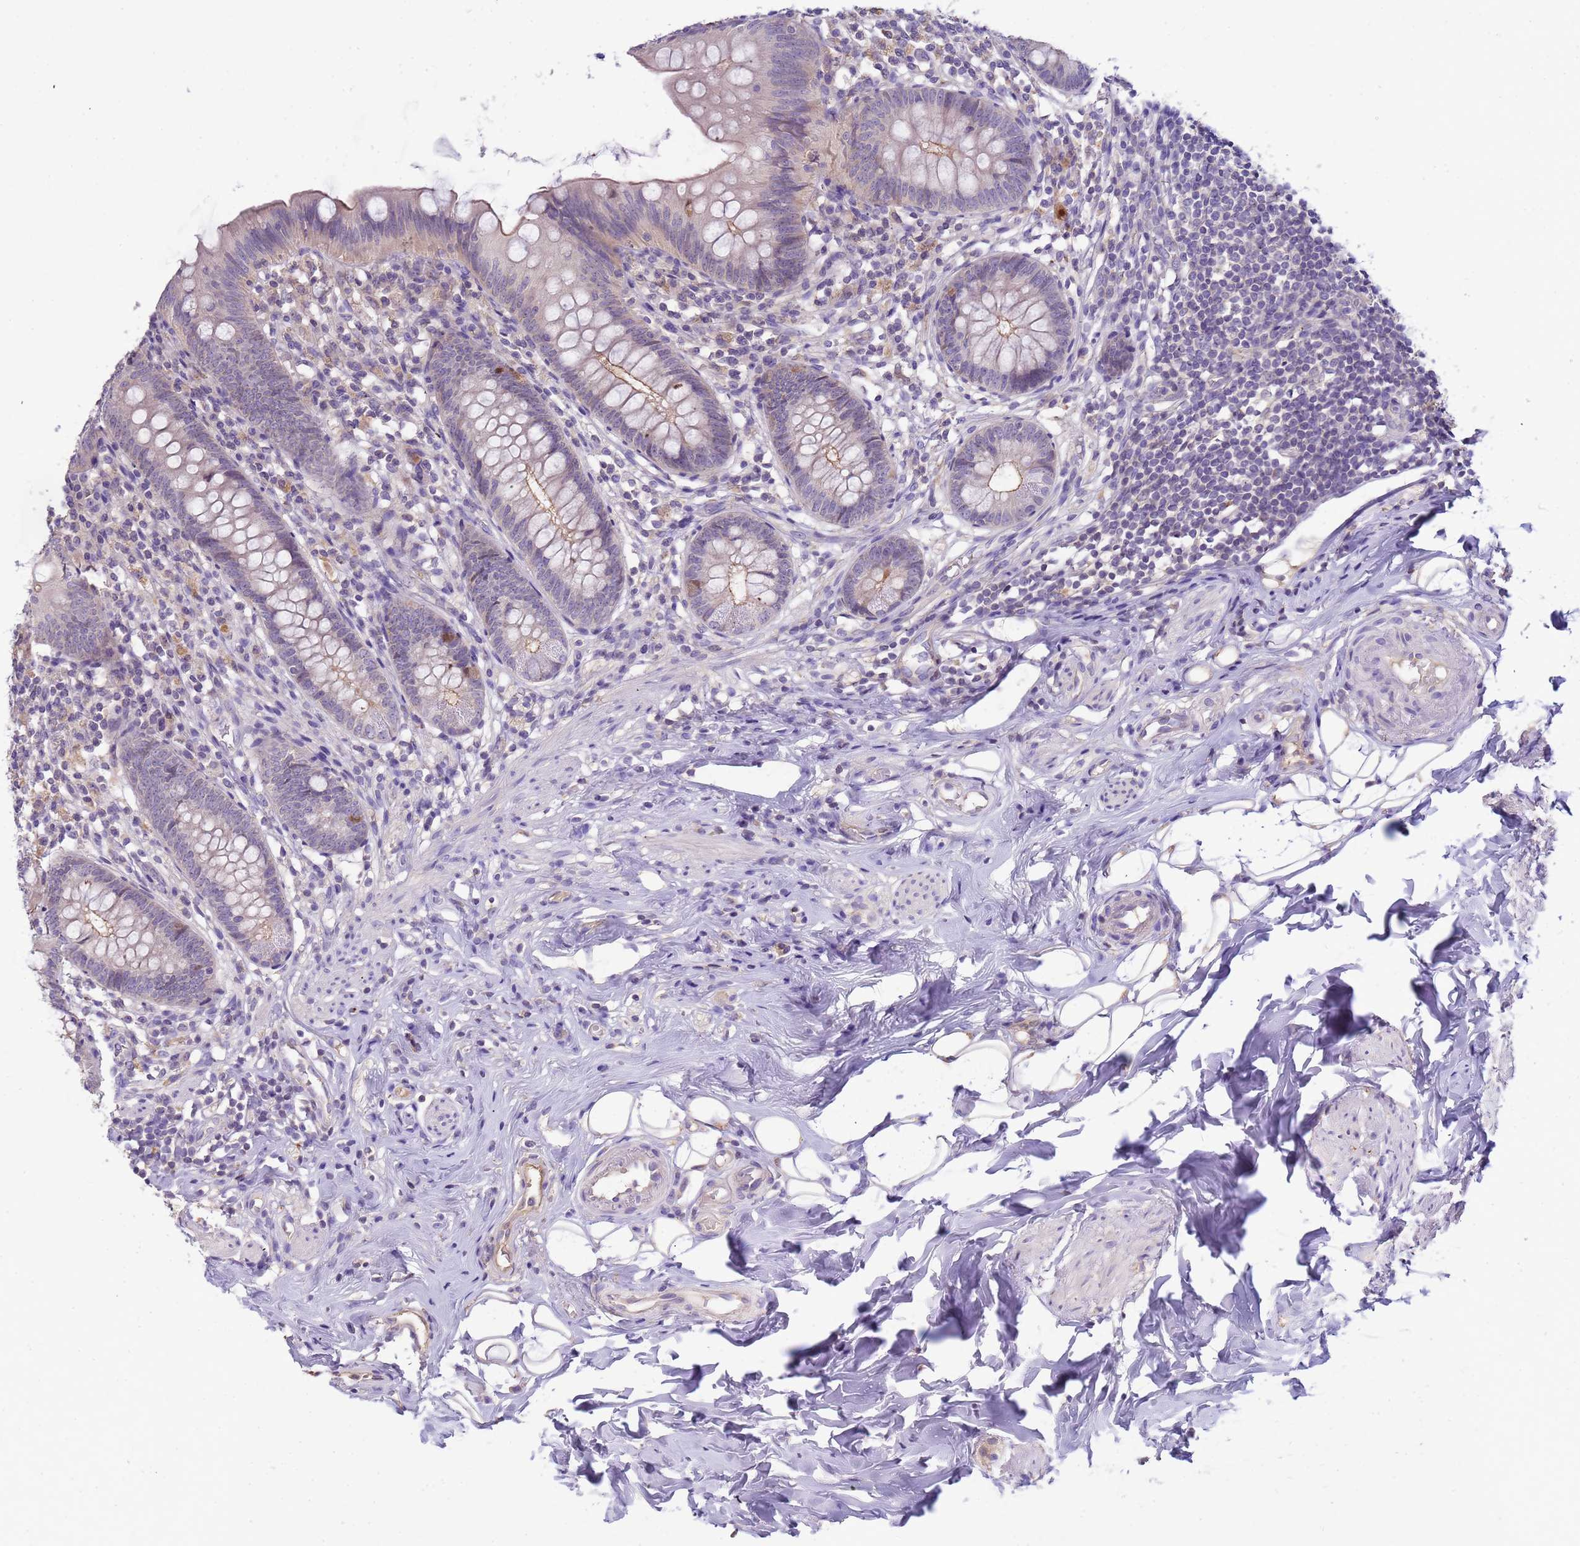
{"staining": {"intensity": "weak", "quantity": "<25%", "location": "cytoplasmic/membranous"}, "tissue": "appendix", "cell_type": "Glandular cells", "image_type": "normal", "snomed": [{"axis": "morphology", "description": "Normal tissue, NOS"}, {"axis": "topography", "description": "Appendix"}], "caption": "Benign appendix was stained to show a protein in brown. There is no significant staining in glandular cells.", "gene": "PLCXD3", "patient": {"sex": "female", "age": 62}}